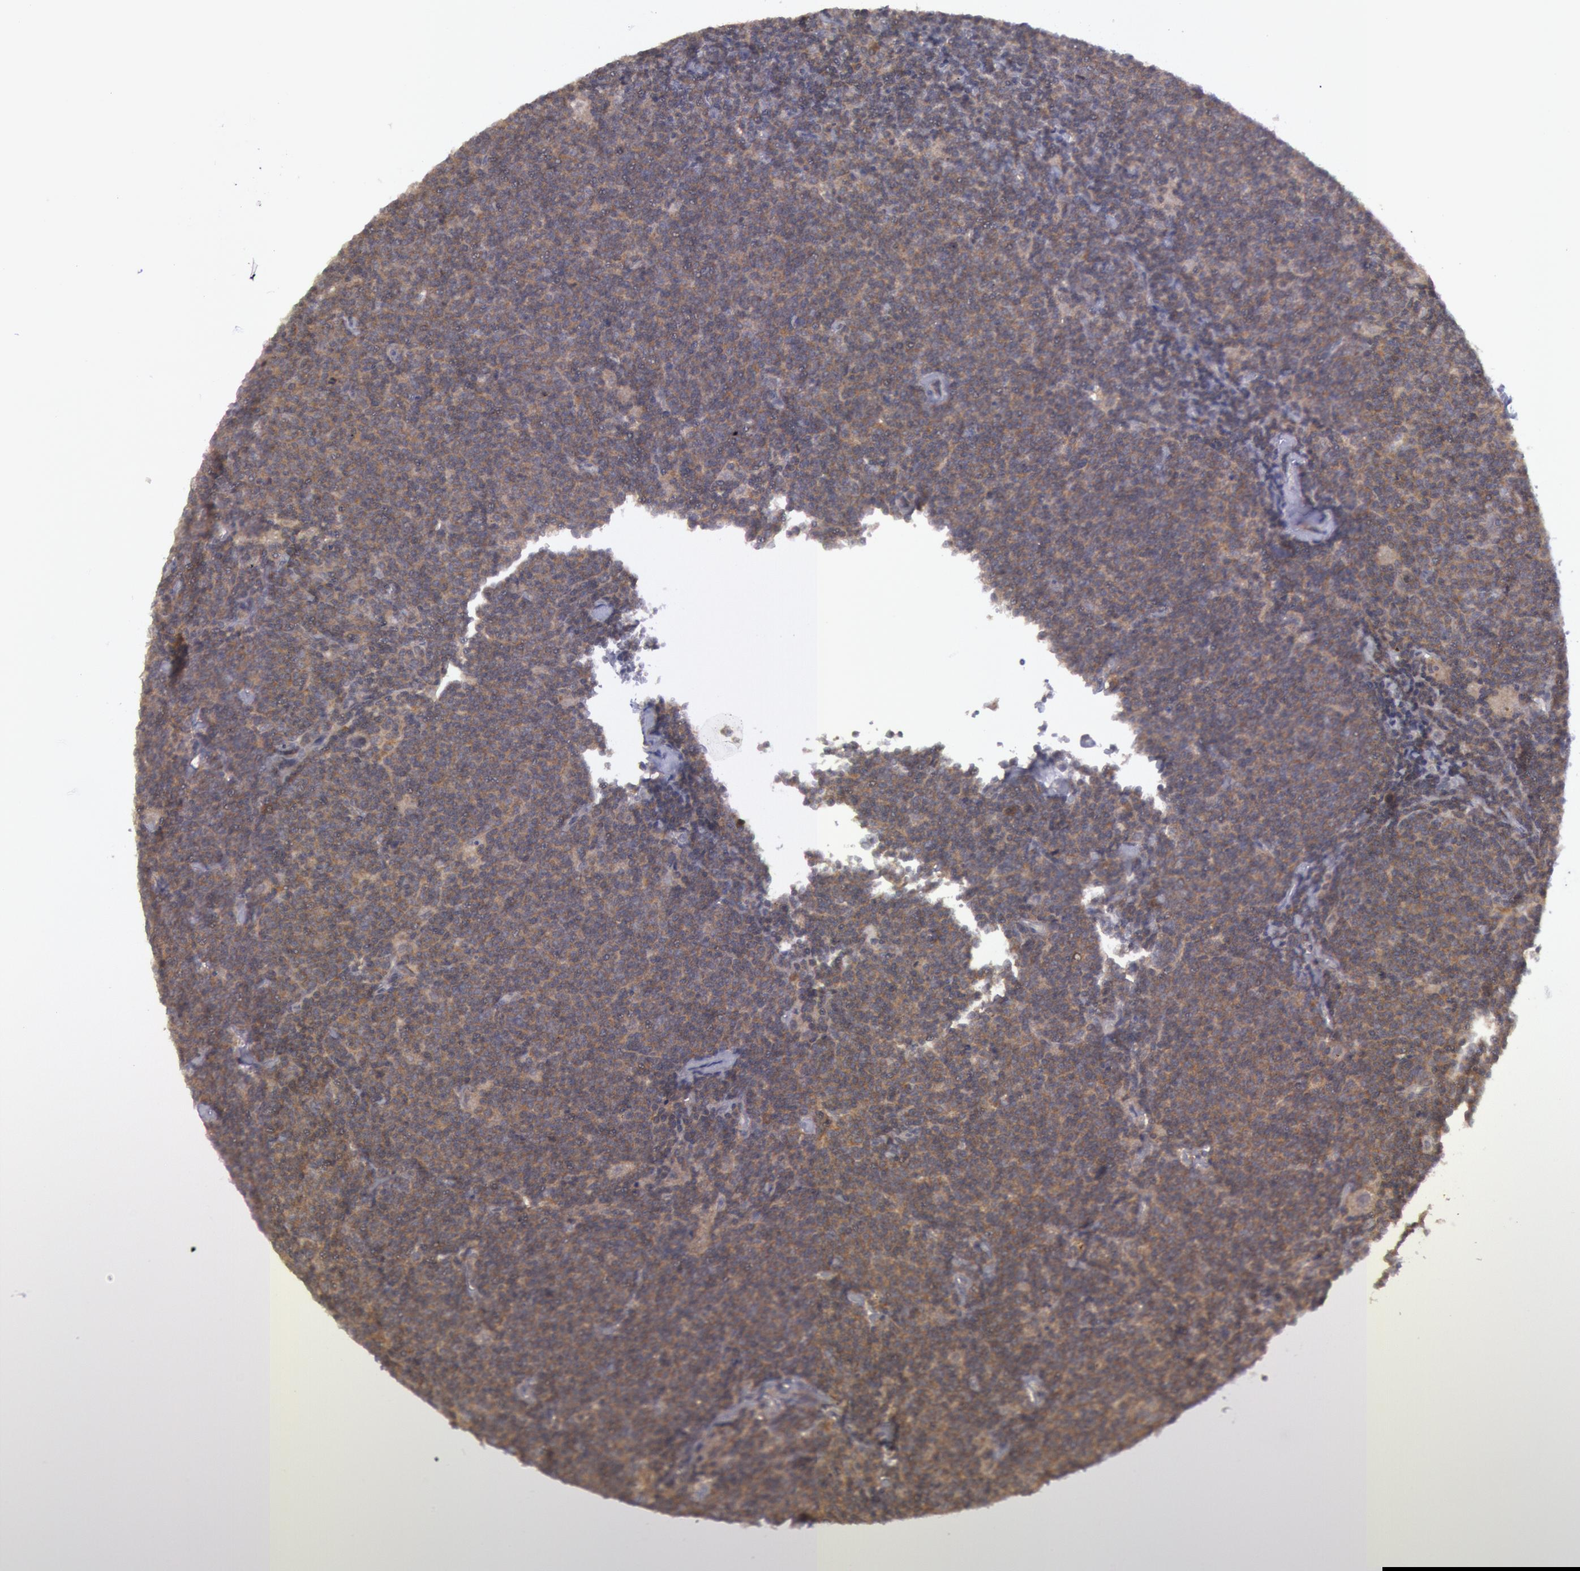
{"staining": {"intensity": "moderate", "quantity": "25%-75%", "location": "cytoplasmic/membranous"}, "tissue": "lymphoma", "cell_type": "Tumor cells", "image_type": "cancer", "snomed": [{"axis": "morphology", "description": "Malignant lymphoma, non-Hodgkin's type, Low grade"}, {"axis": "topography", "description": "Lymph node"}], "caption": "Tumor cells exhibit moderate cytoplasmic/membranous expression in about 25%-75% of cells in low-grade malignant lymphoma, non-Hodgkin's type.", "gene": "BRAF", "patient": {"sex": "male", "age": 65}}